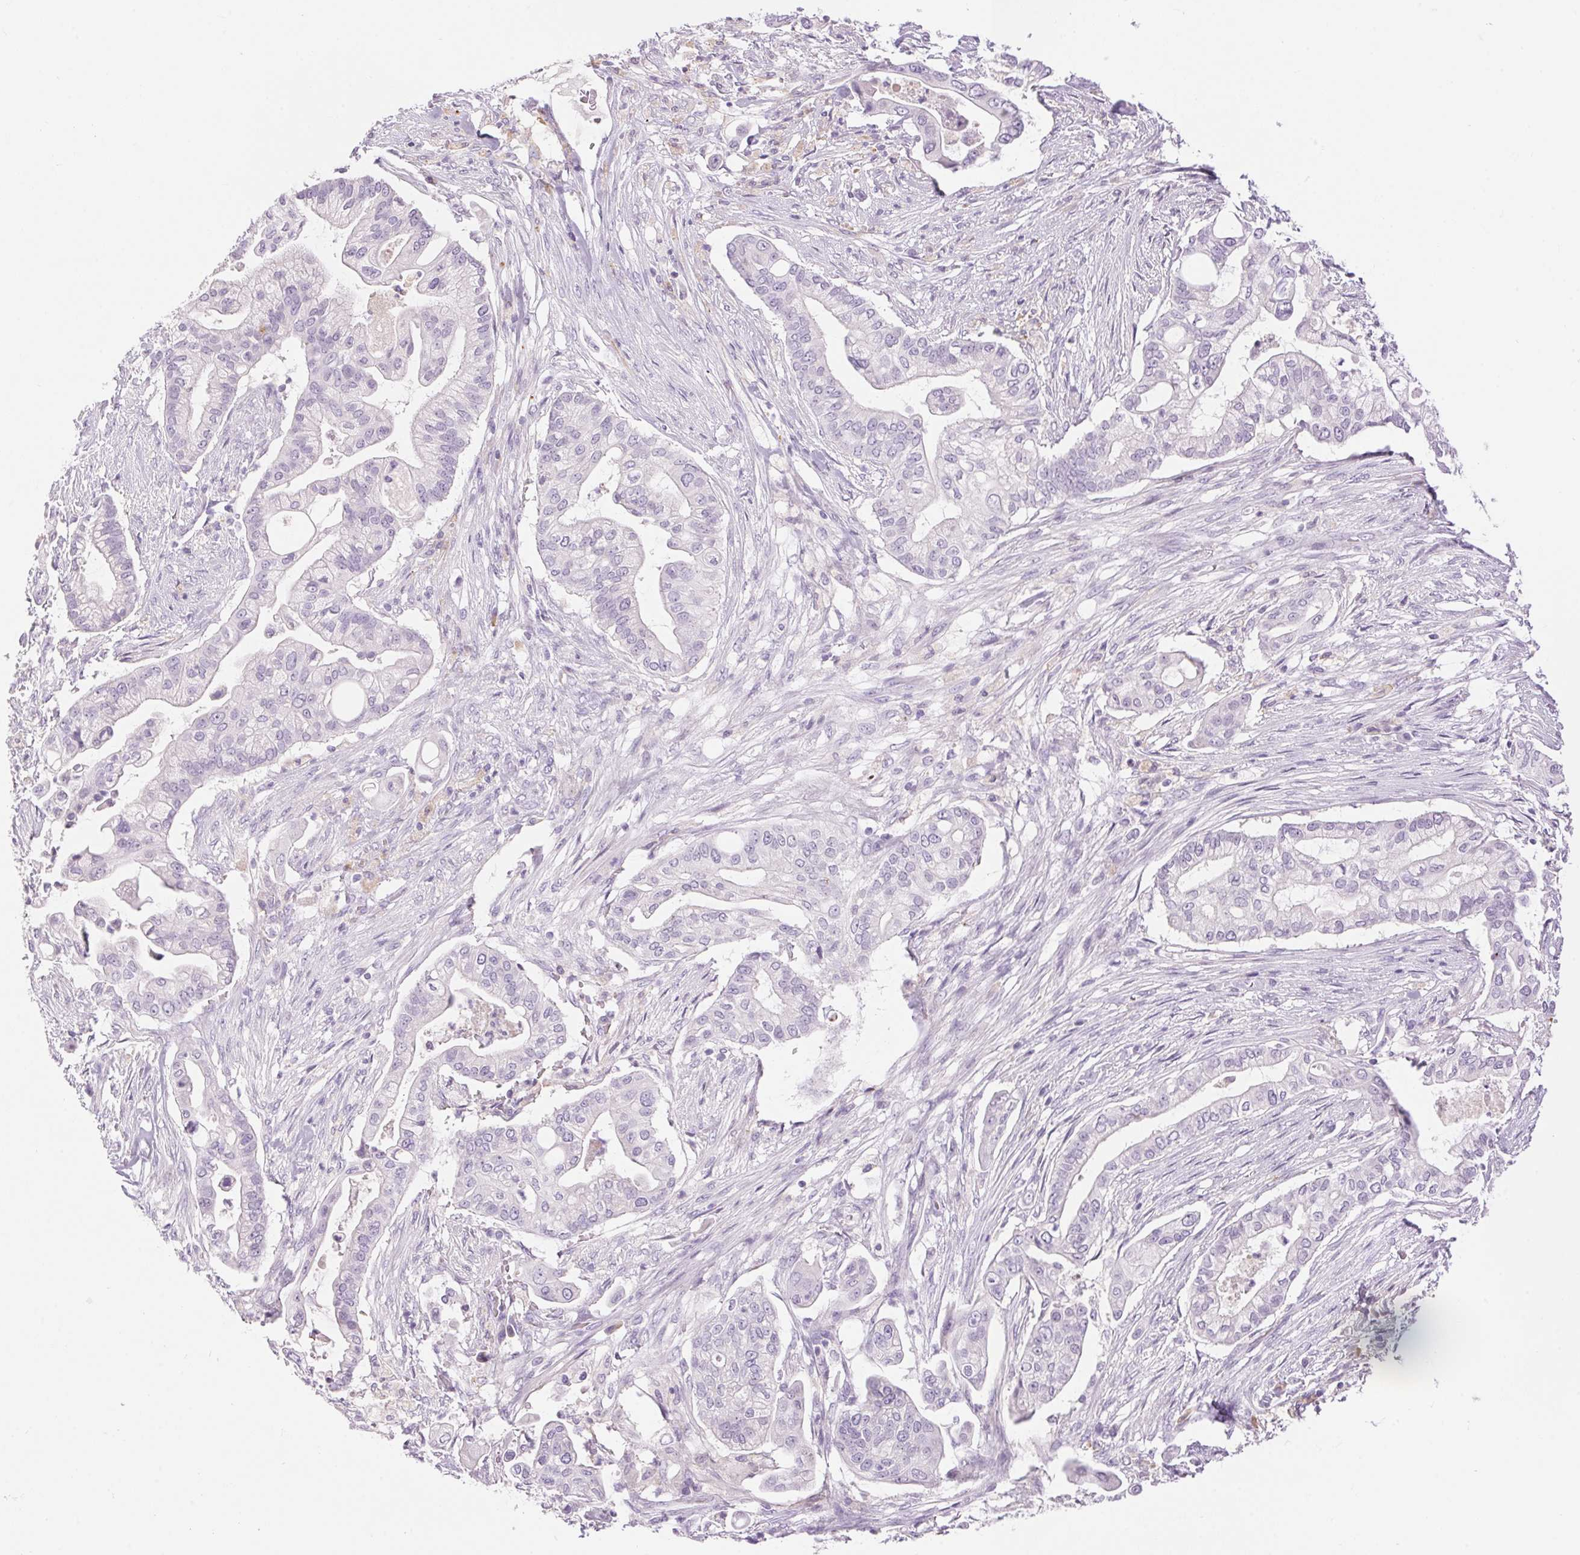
{"staining": {"intensity": "negative", "quantity": "none", "location": "none"}, "tissue": "pancreatic cancer", "cell_type": "Tumor cells", "image_type": "cancer", "snomed": [{"axis": "morphology", "description": "Adenocarcinoma, NOS"}, {"axis": "topography", "description": "Pancreas"}], "caption": "Immunohistochemical staining of pancreatic cancer (adenocarcinoma) reveals no significant expression in tumor cells. (Stains: DAB immunohistochemistry (IHC) with hematoxylin counter stain, Microscopy: brightfield microscopy at high magnification).", "gene": "PNLIPRP3", "patient": {"sex": "female", "age": 69}}